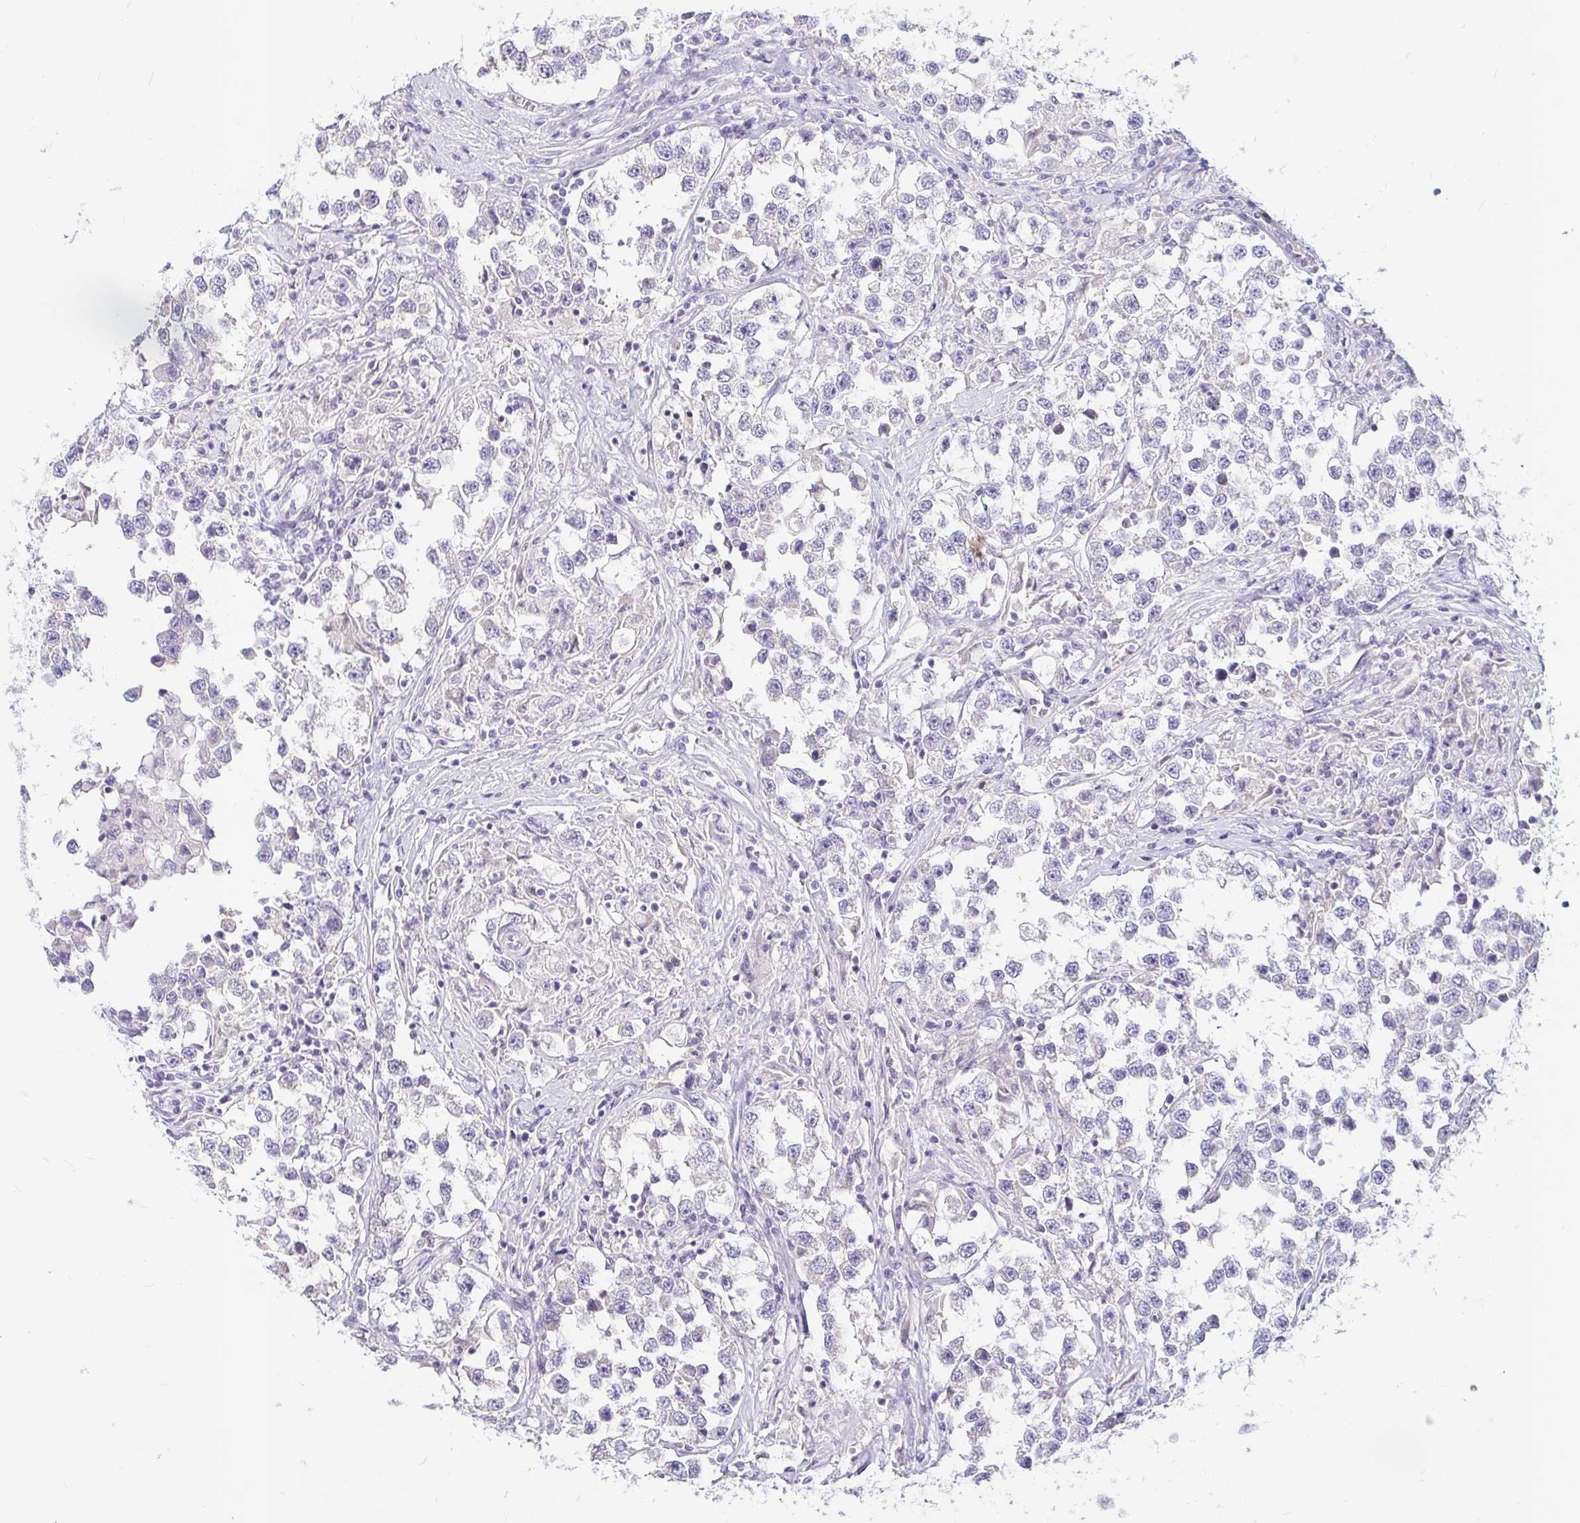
{"staining": {"intensity": "negative", "quantity": "none", "location": "none"}, "tissue": "testis cancer", "cell_type": "Tumor cells", "image_type": "cancer", "snomed": [{"axis": "morphology", "description": "Seminoma, NOS"}, {"axis": "topography", "description": "Testis"}], "caption": "Tumor cells show no significant protein expression in testis seminoma. (DAB immunohistochemistry (IHC), high magnification).", "gene": "ADH1A", "patient": {"sex": "male", "age": 46}}